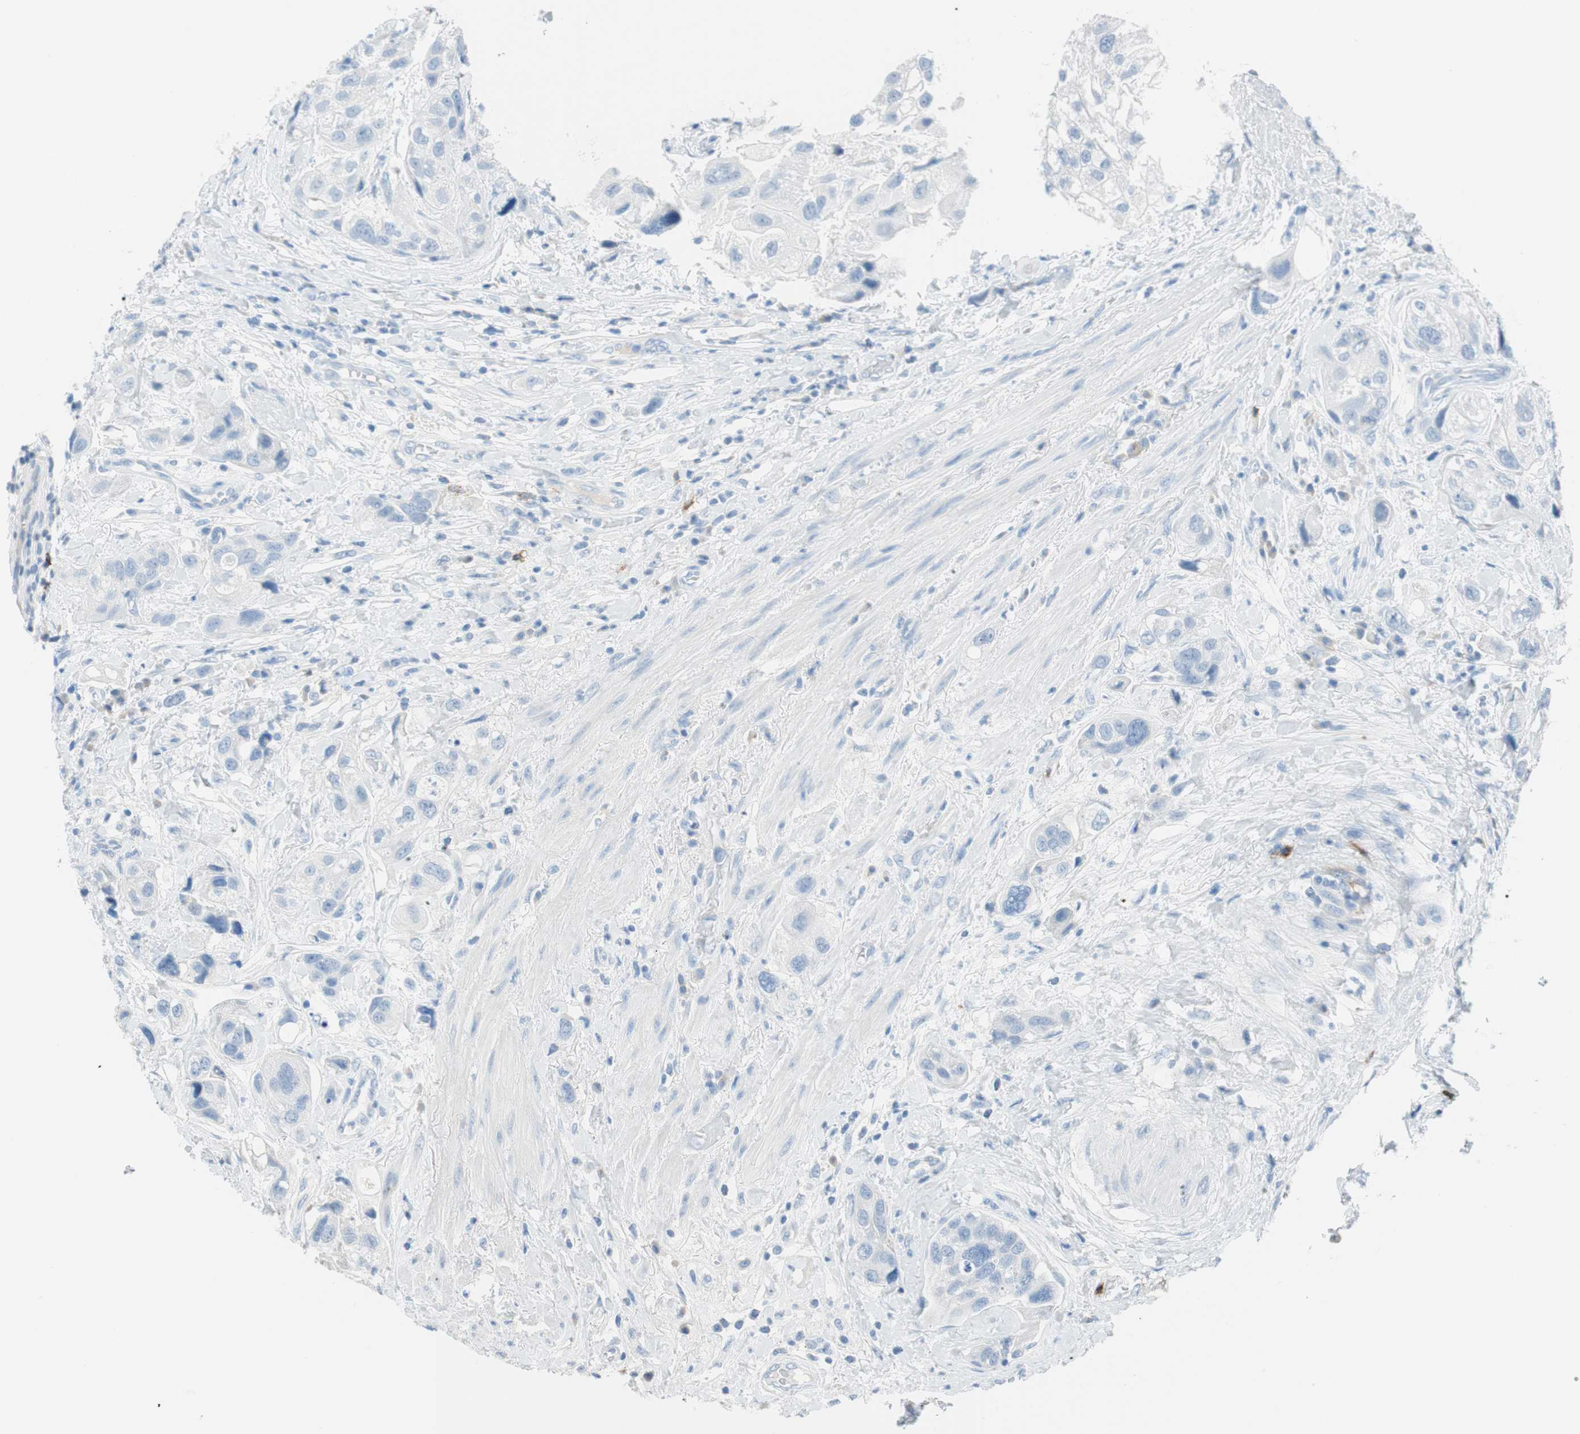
{"staining": {"intensity": "negative", "quantity": "none", "location": "none"}, "tissue": "urothelial cancer", "cell_type": "Tumor cells", "image_type": "cancer", "snomed": [{"axis": "morphology", "description": "Urothelial carcinoma, High grade"}, {"axis": "topography", "description": "Urinary bladder"}], "caption": "Immunohistochemistry (IHC) photomicrograph of neoplastic tissue: human urothelial cancer stained with DAB (3,3'-diaminobenzidine) displays no significant protein expression in tumor cells.", "gene": "TNFRSF13C", "patient": {"sex": "female", "age": 64}}